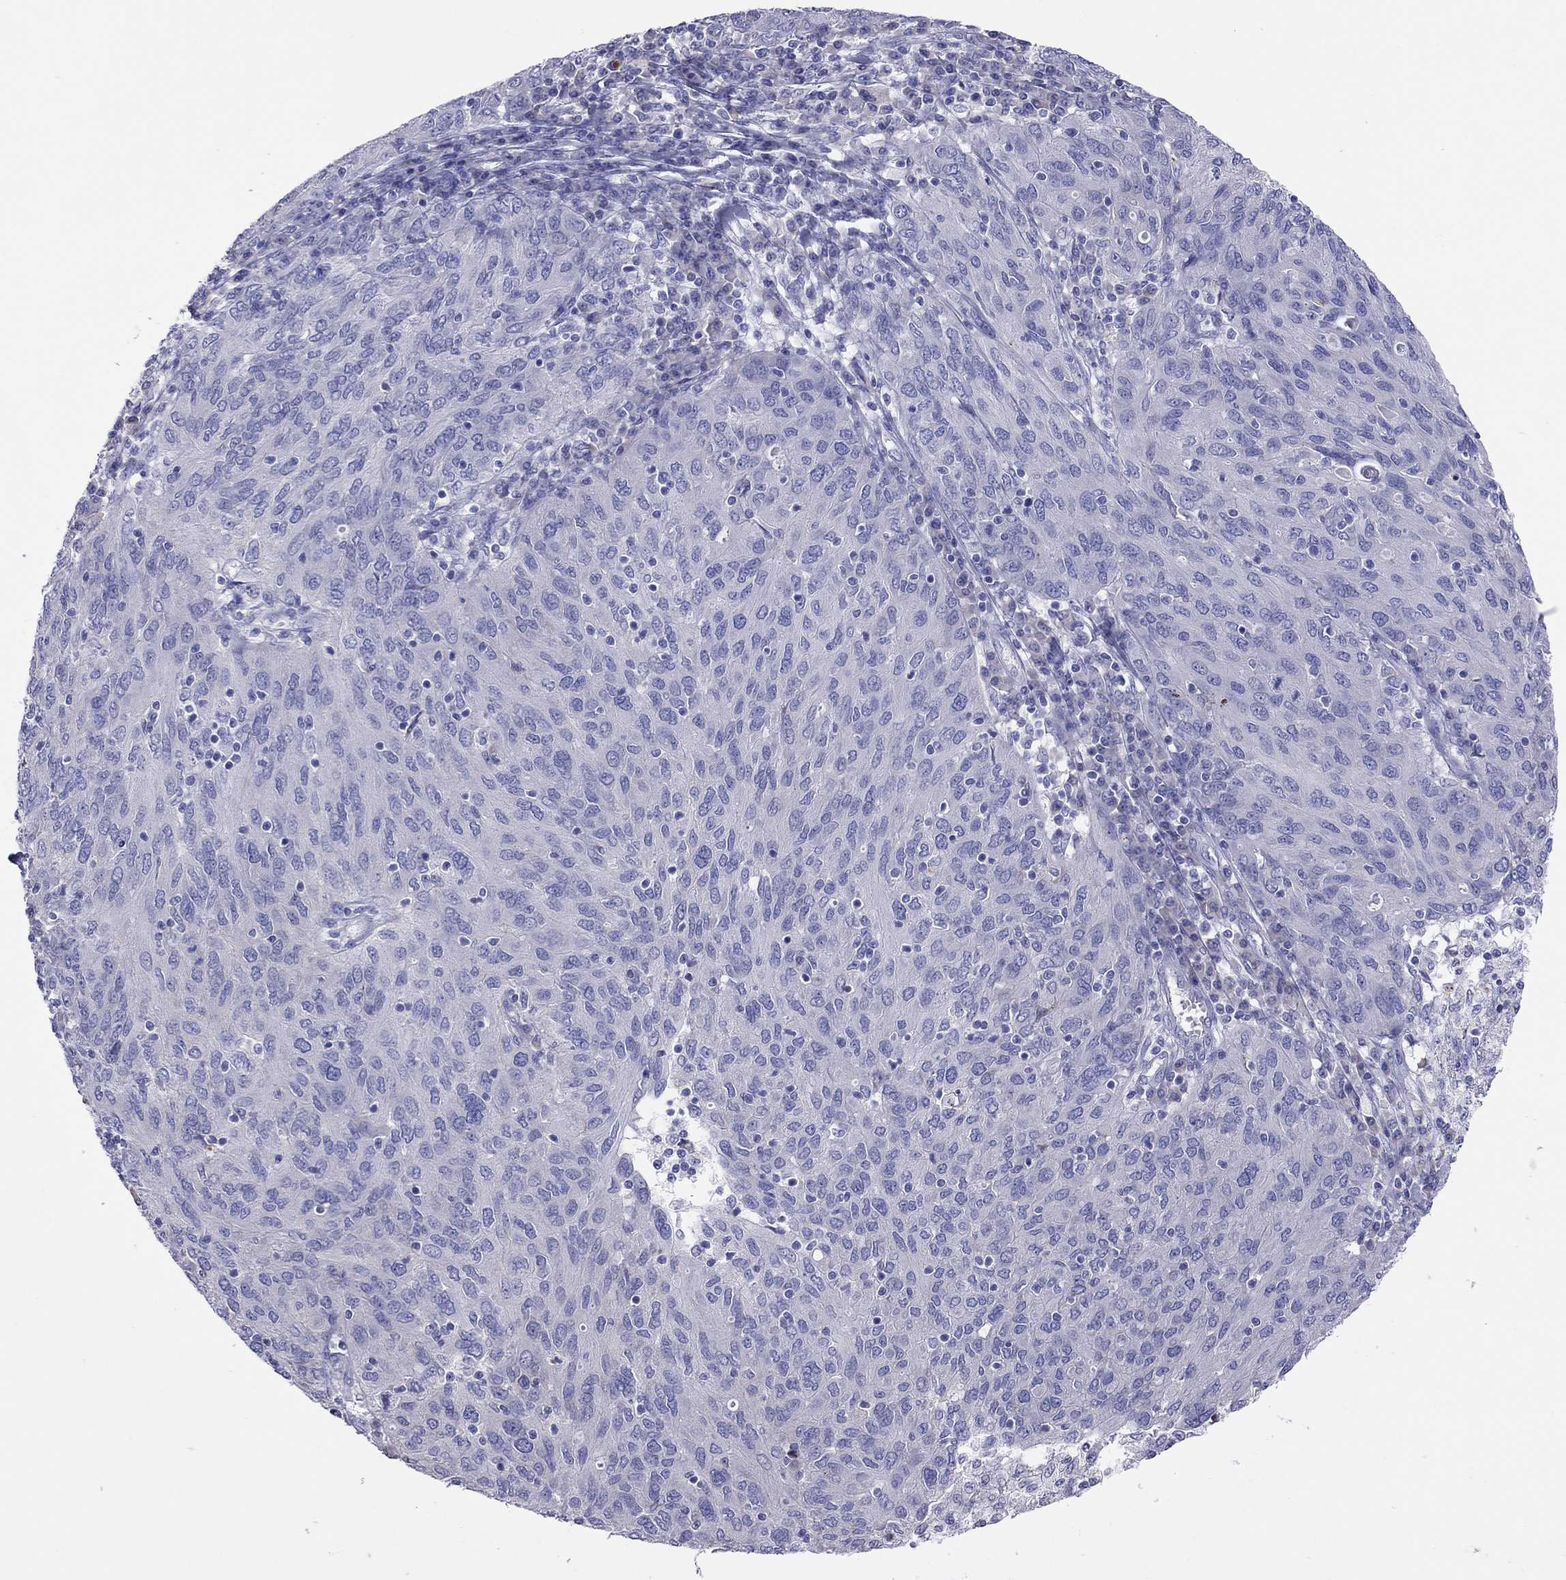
{"staining": {"intensity": "negative", "quantity": "none", "location": "none"}, "tissue": "ovarian cancer", "cell_type": "Tumor cells", "image_type": "cancer", "snomed": [{"axis": "morphology", "description": "Carcinoma, endometroid"}, {"axis": "topography", "description": "Ovary"}], "caption": "Immunohistochemical staining of ovarian cancer shows no significant positivity in tumor cells. The staining is performed using DAB brown chromogen with nuclei counter-stained in using hematoxylin.", "gene": "COL9A1", "patient": {"sex": "female", "age": 50}}